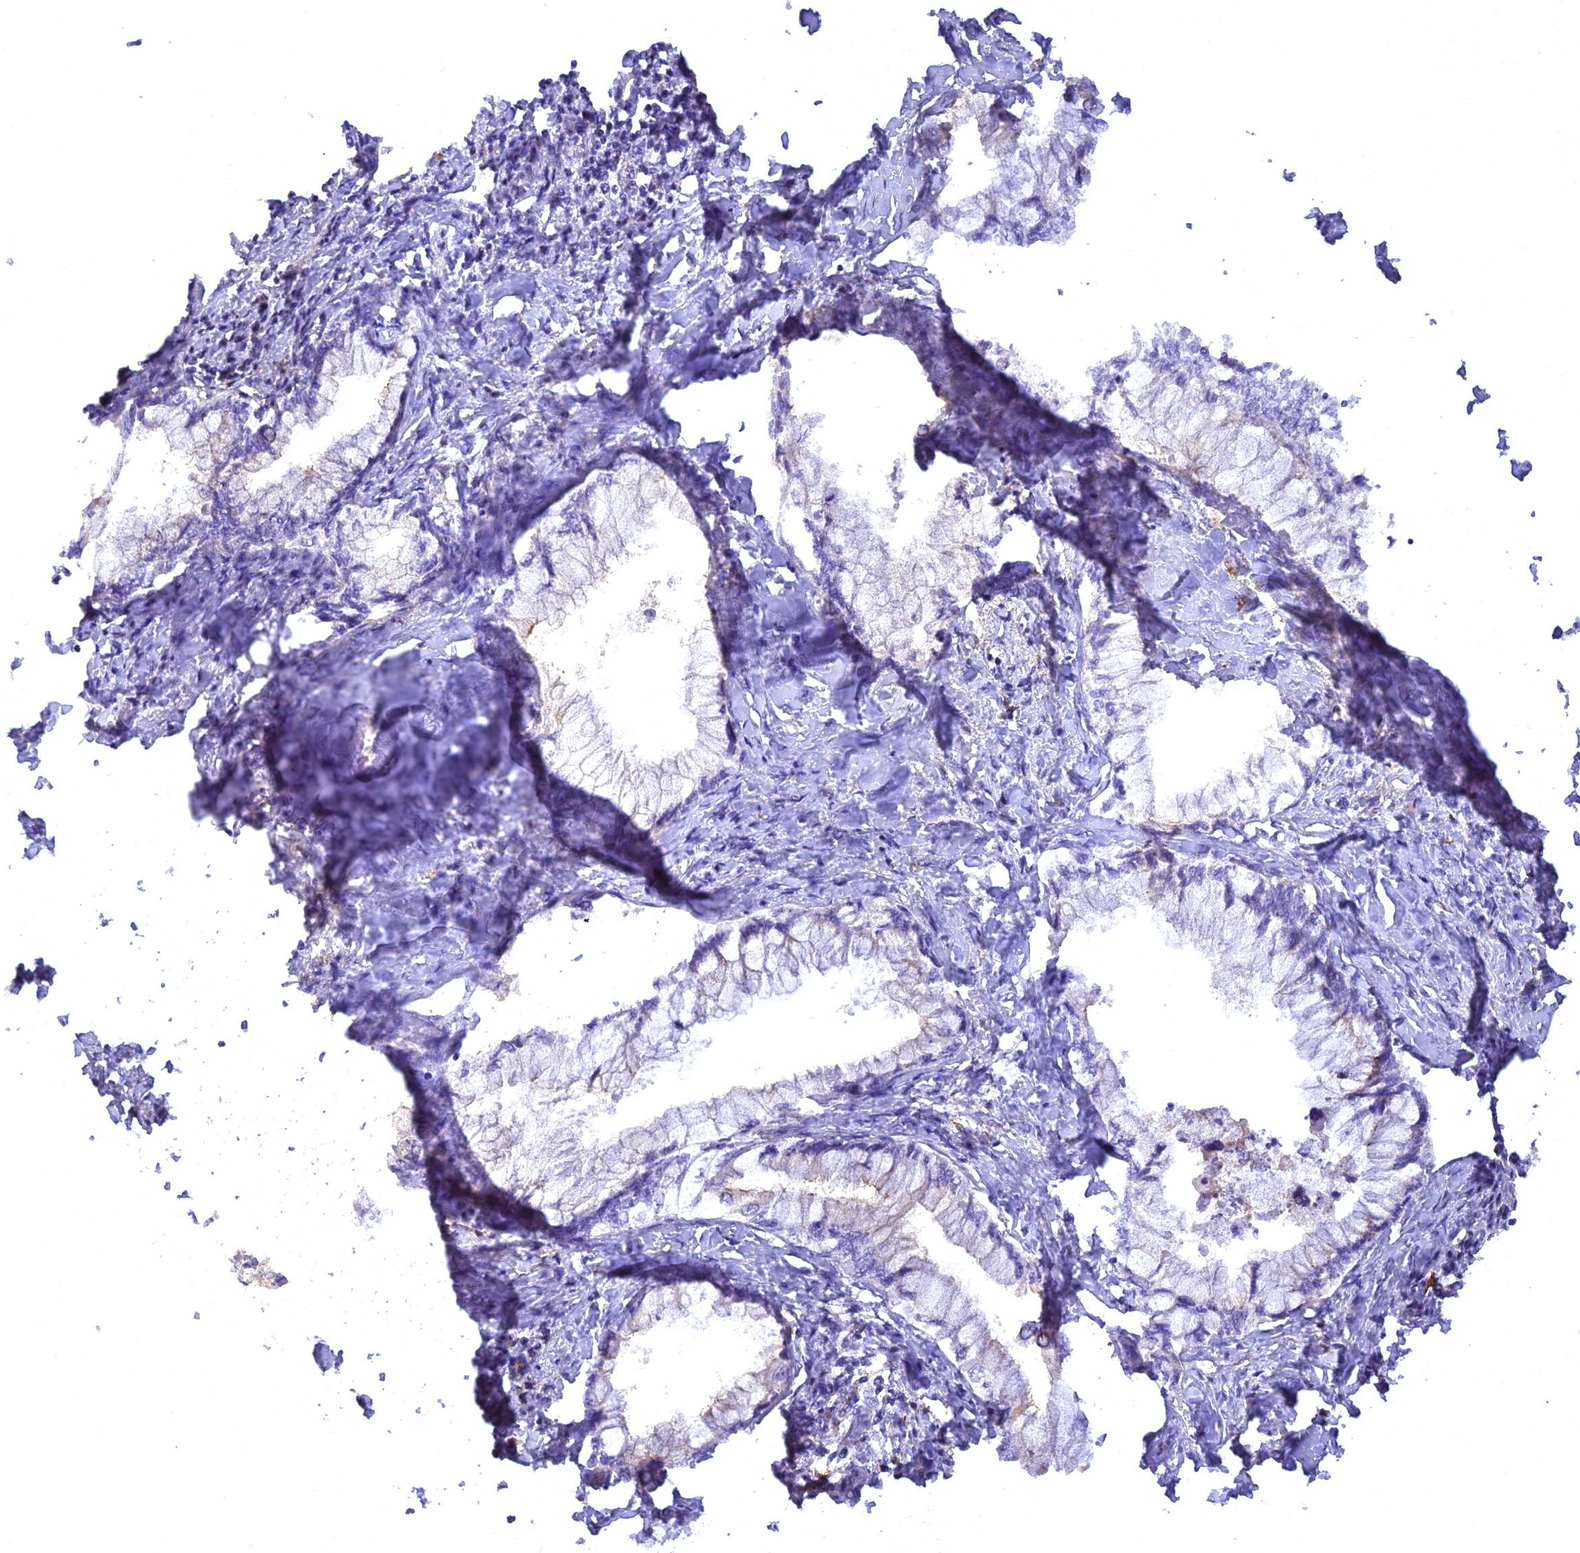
{"staining": {"intensity": "negative", "quantity": "none", "location": "none"}, "tissue": "pancreatic cancer", "cell_type": "Tumor cells", "image_type": "cancer", "snomed": [{"axis": "morphology", "description": "Adenocarcinoma, NOS"}, {"axis": "topography", "description": "Pancreas"}], "caption": "A high-resolution photomicrograph shows immunohistochemistry (IHC) staining of pancreatic cancer (adenocarcinoma), which displays no significant expression in tumor cells.", "gene": "CENPV", "patient": {"sex": "male", "age": 48}}